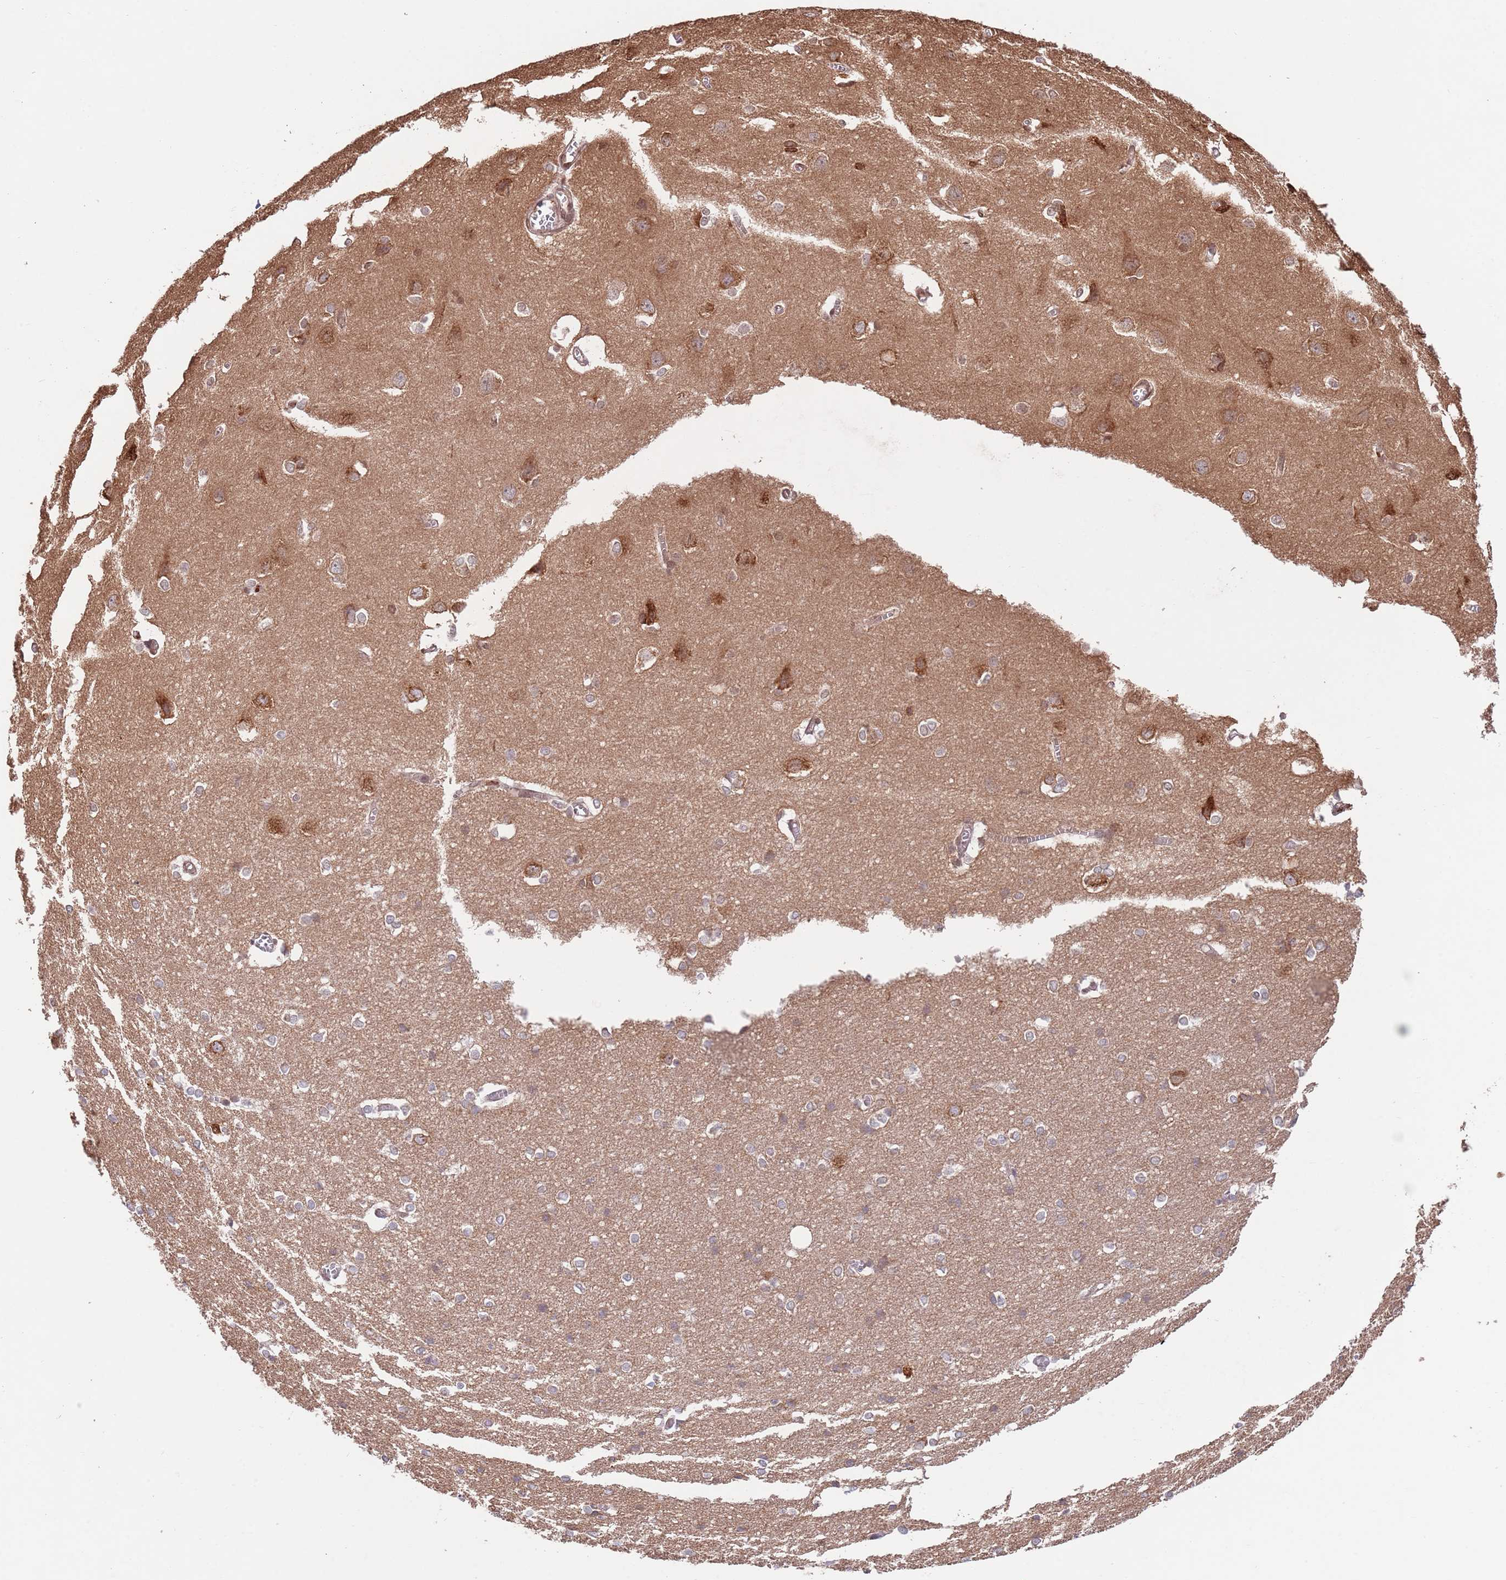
{"staining": {"intensity": "moderate", "quantity": ">75%", "location": "cytoplasmic/membranous"}, "tissue": "cerebral cortex", "cell_type": "Endothelial cells", "image_type": "normal", "snomed": [{"axis": "morphology", "description": "Normal tissue, NOS"}, {"axis": "topography", "description": "Cerebral cortex"}], "caption": "Immunohistochemical staining of normal human cerebral cortex reveals moderate cytoplasmic/membranous protein staining in about >75% of endothelial cells. (DAB = brown stain, brightfield microscopy at high magnification).", "gene": "RNF19B", "patient": {"sex": "male", "age": 37}}